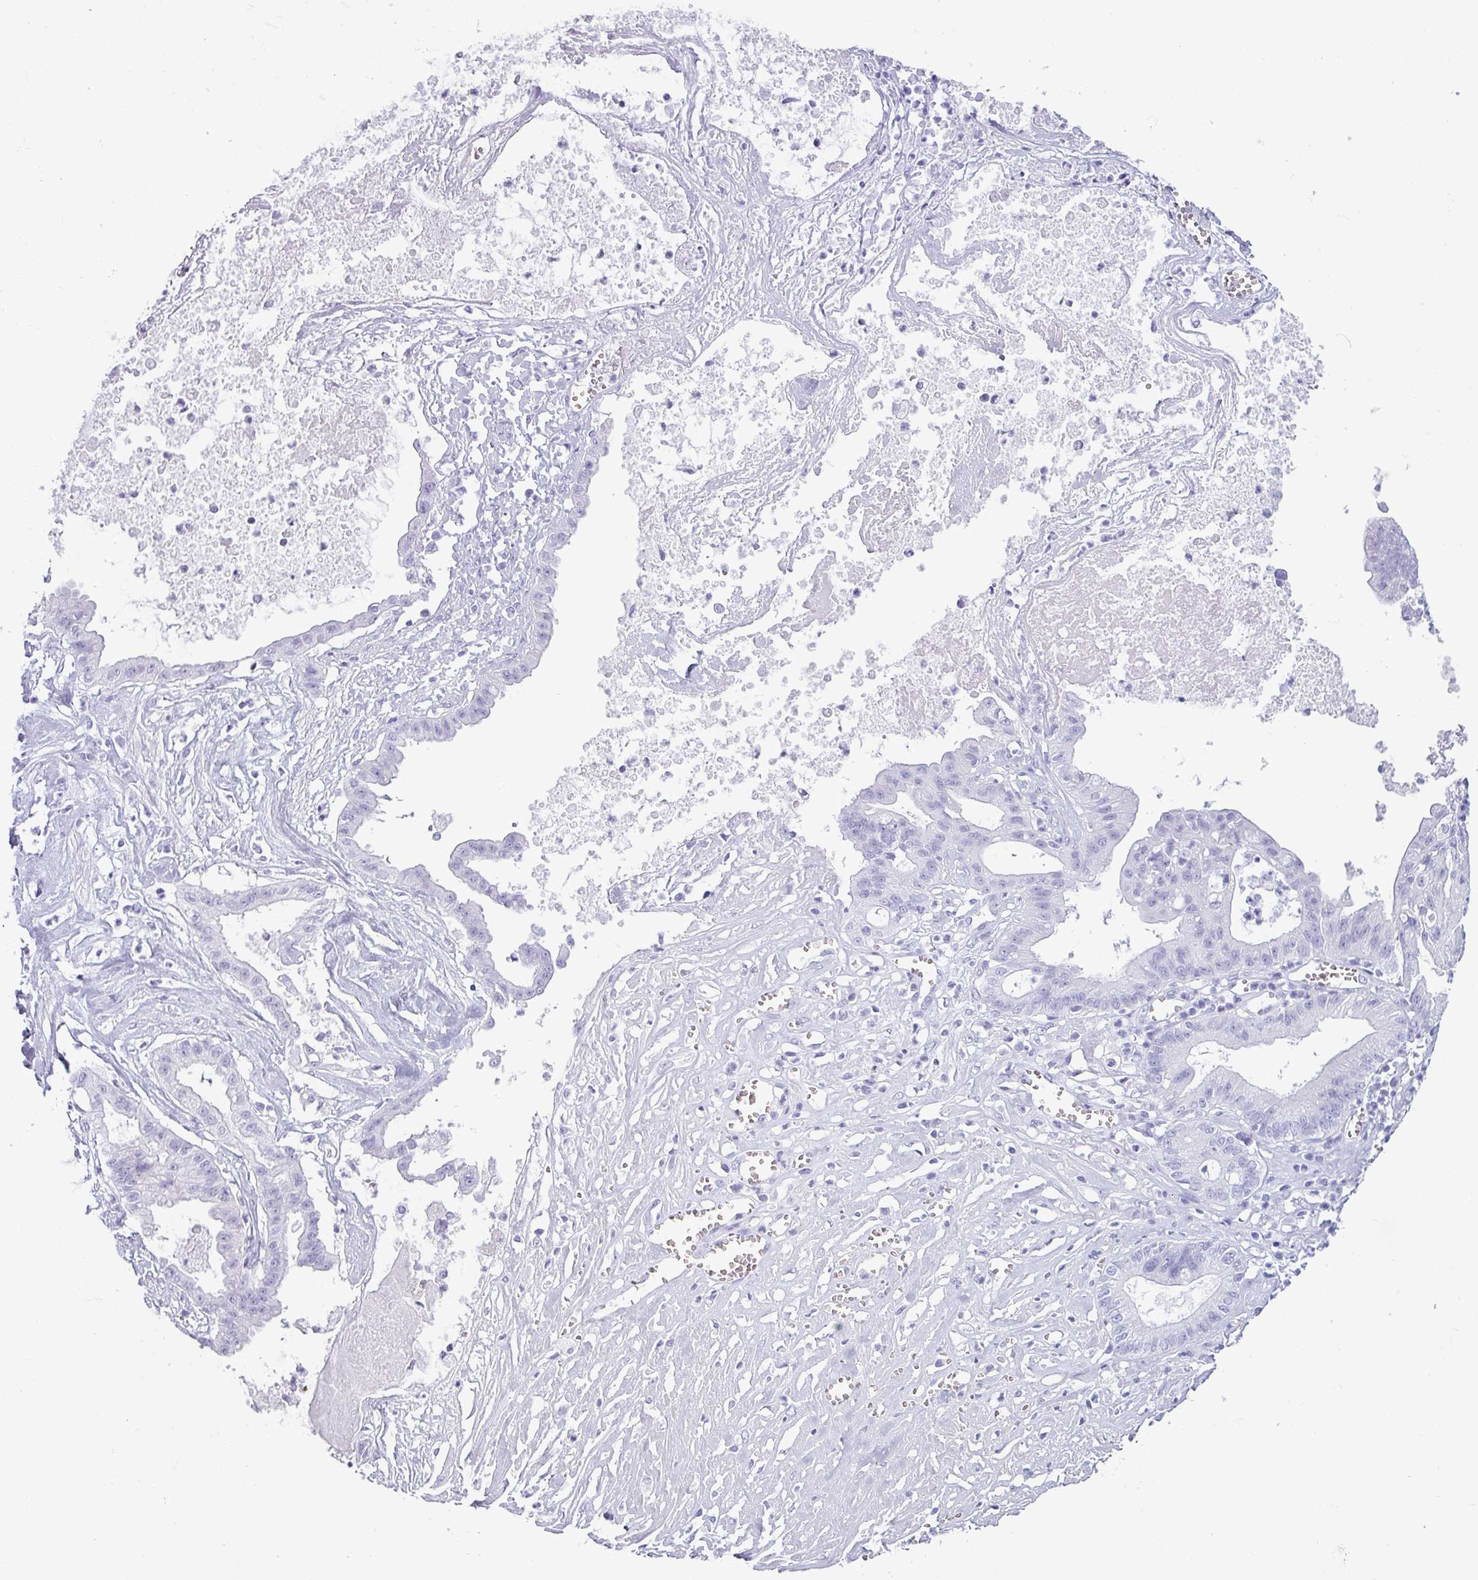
{"staining": {"intensity": "negative", "quantity": "none", "location": "none"}, "tissue": "ovarian cancer", "cell_type": "Tumor cells", "image_type": "cancer", "snomed": [{"axis": "morphology", "description": "Cystadenocarcinoma, mucinous, NOS"}, {"axis": "topography", "description": "Ovary"}], "caption": "Image shows no protein staining in tumor cells of mucinous cystadenocarcinoma (ovarian) tissue.", "gene": "CRYBB2", "patient": {"sex": "female", "age": 70}}